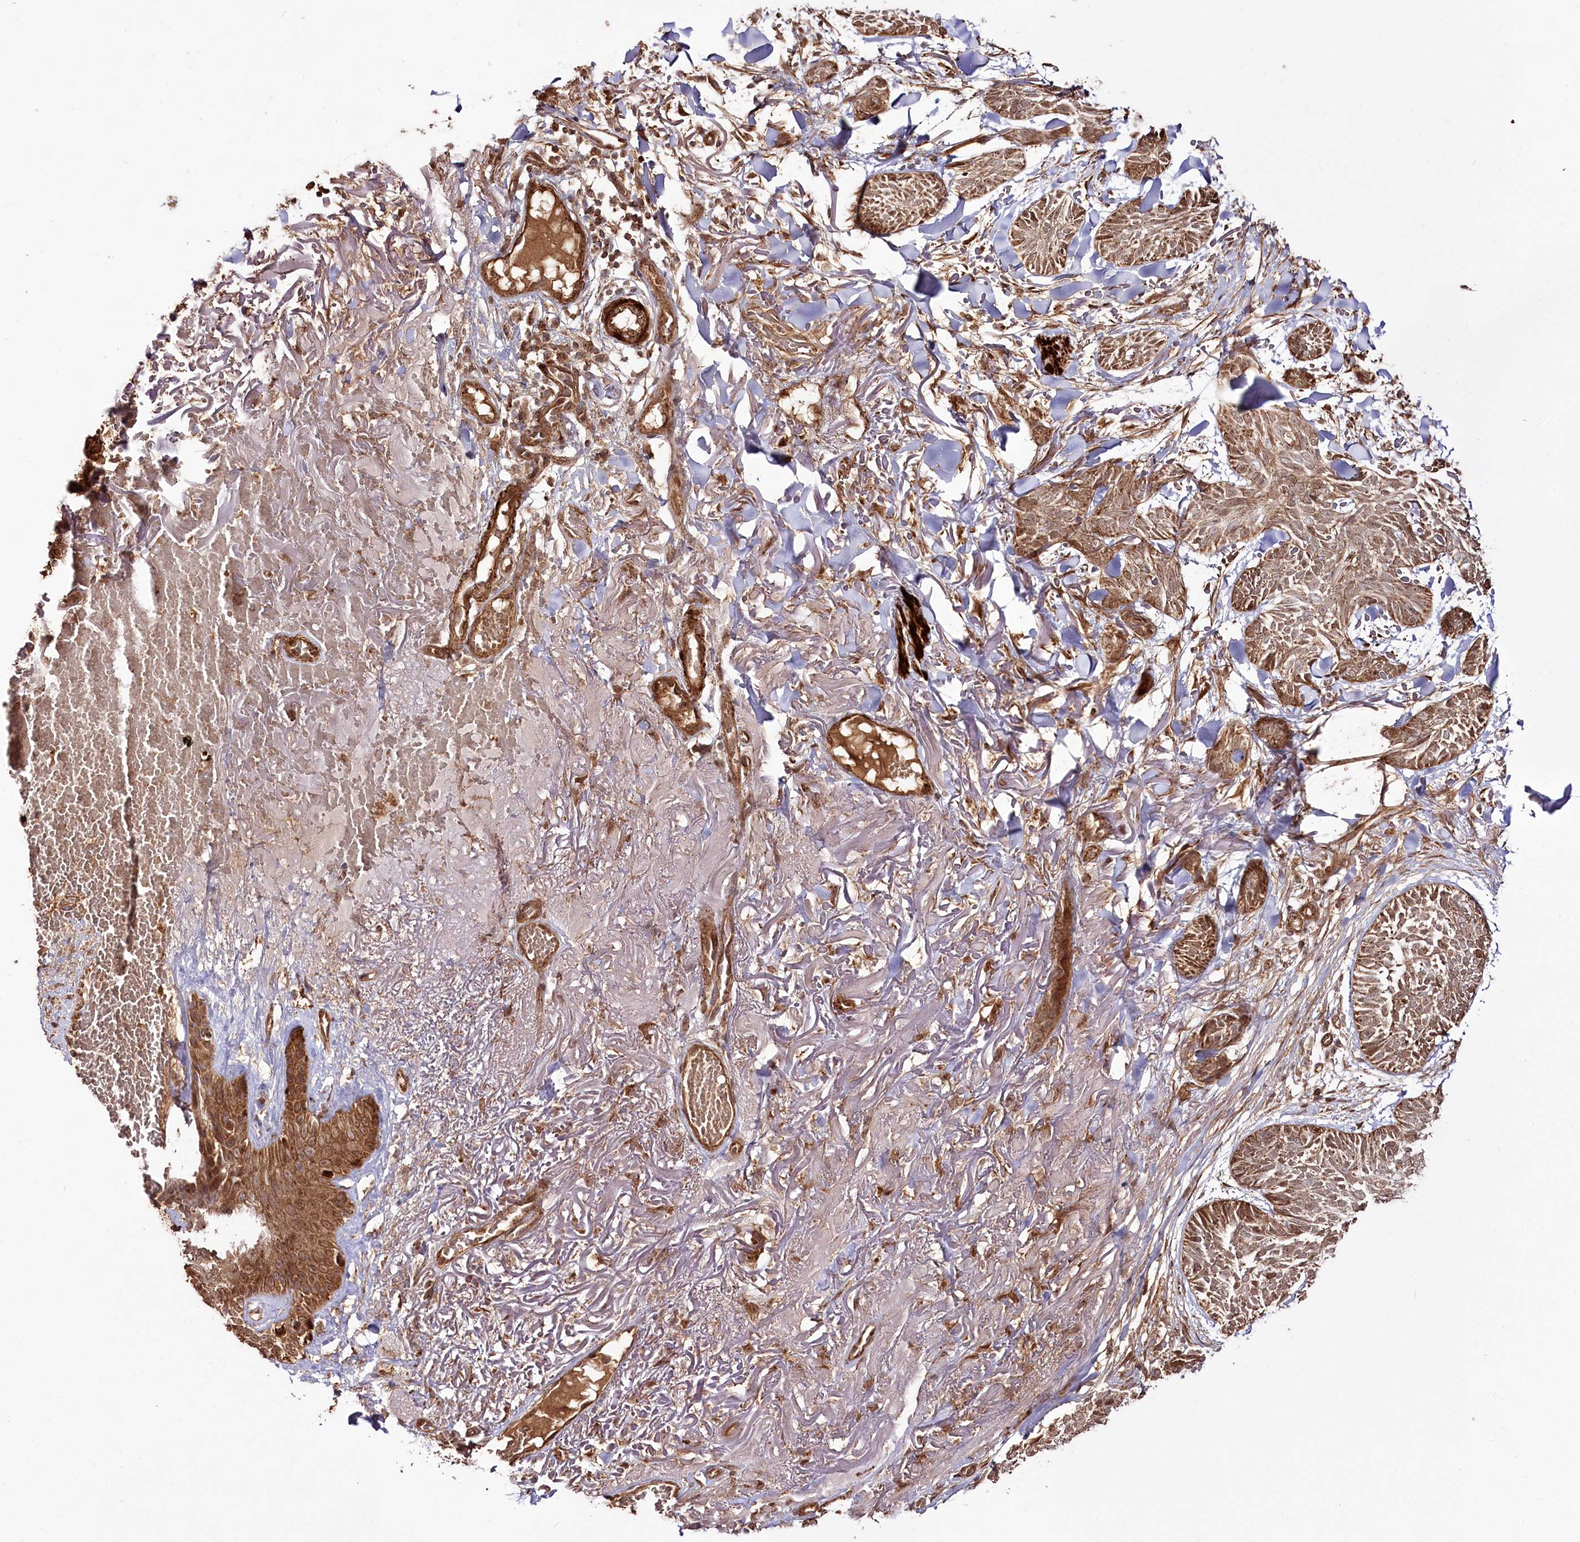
{"staining": {"intensity": "moderate", "quantity": ">75%", "location": "cytoplasmic/membranous,nuclear"}, "tissue": "skin cancer", "cell_type": "Tumor cells", "image_type": "cancer", "snomed": [{"axis": "morphology", "description": "Normal tissue, NOS"}, {"axis": "morphology", "description": "Basal cell carcinoma"}, {"axis": "topography", "description": "Skin"}], "caption": "IHC photomicrograph of neoplastic tissue: skin cancer stained using immunohistochemistry reveals medium levels of moderate protein expression localized specifically in the cytoplasmic/membranous and nuclear of tumor cells, appearing as a cytoplasmic/membranous and nuclear brown color.", "gene": "REXO2", "patient": {"sex": "male", "age": 66}}